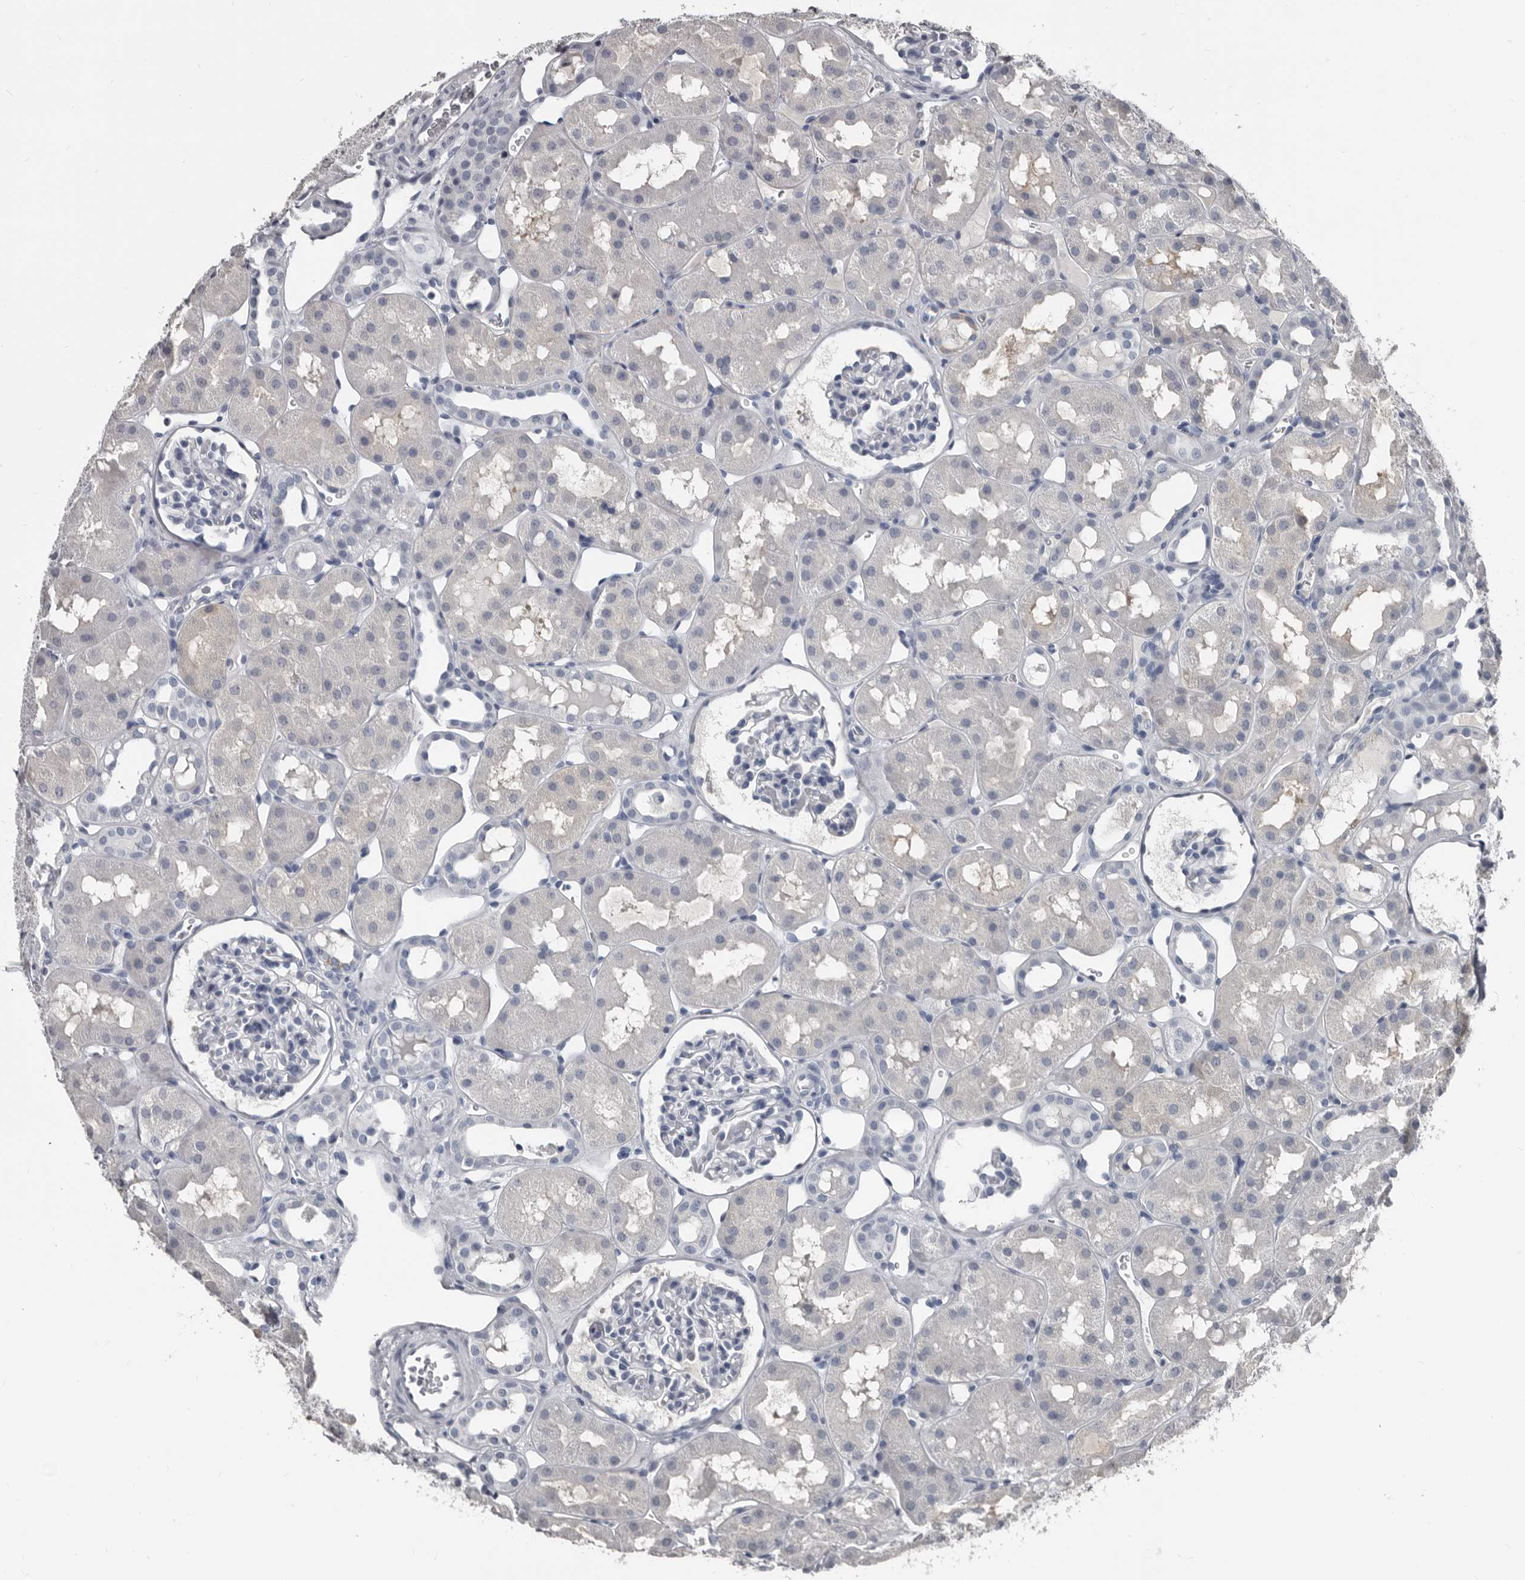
{"staining": {"intensity": "negative", "quantity": "none", "location": "none"}, "tissue": "kidney", "cell_type": "Cells in glomeruli", "image_type": "normal", "snomed": [{"axis": "morphology", "description": "Normal tissue, NOS"}, {"axis": "topography", "description": "Kidney"}], "caption": "A high-resolution histopathology image shows IHC staining of unremarkable kidney, which reveals no significant expression in cells in glomeruli.", "gene": "GREB1", "patient": {"sex": "male", "age": 16}}